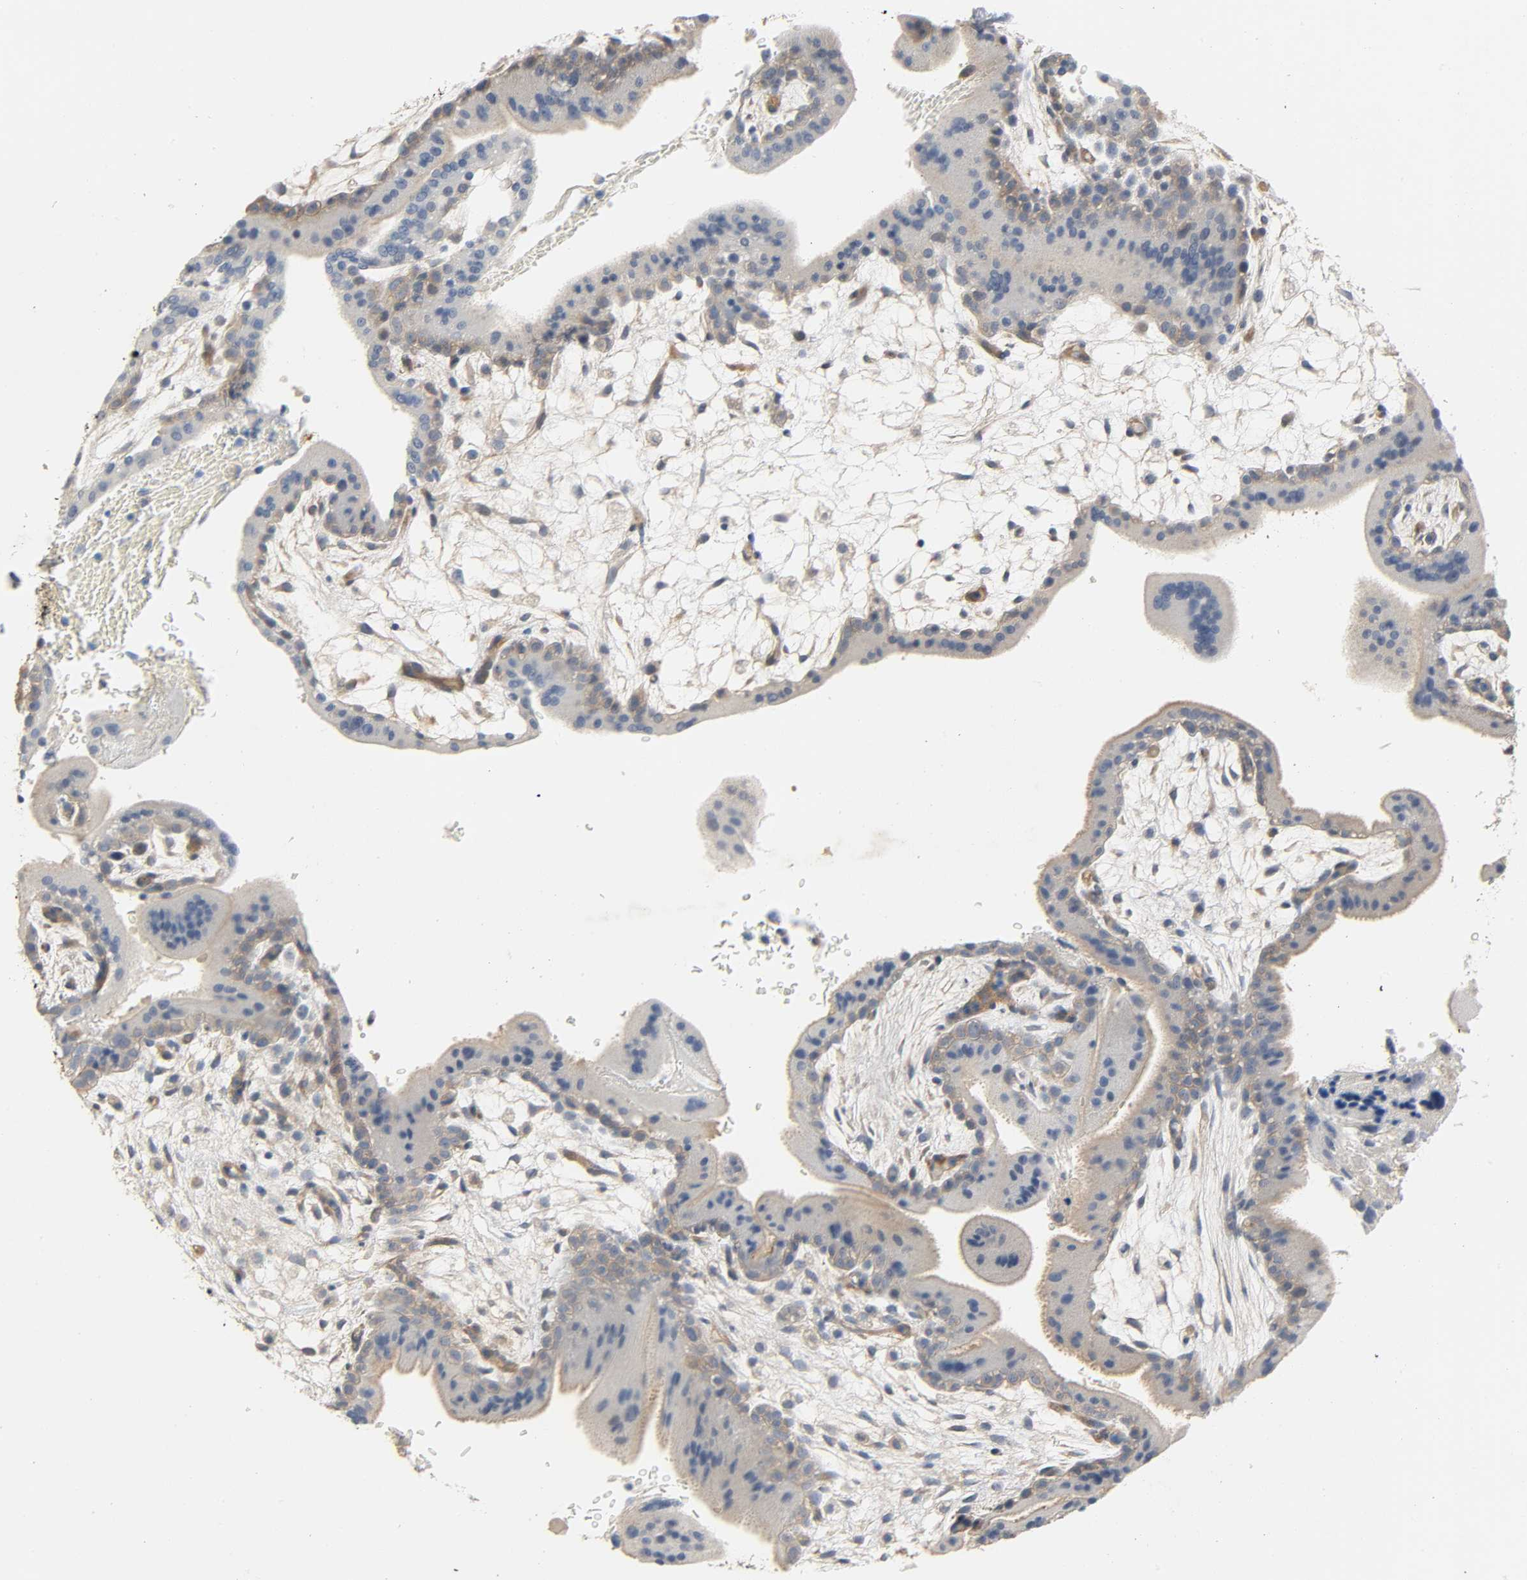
{"staining": {"intensity": "negative", "quantity": "none", "location": "none"}, "tissue": "placenta", "cell_type": "Decidual cells", "image_type": "normal", "snomed": [{"axis": "morphology", "description": "Normal tissue, NOS"}, {"axis": "topography", "description": "Placenta"}], "caption": "Immunohistochemistry image of unremarkable placenta: human placenta stained with DAB (3,3'-diaminobenzidine) exhibits no significant protein expression in decidual cells.", "gene": "ARPC1A", "patient": {"sex": "female", "age": 35}}